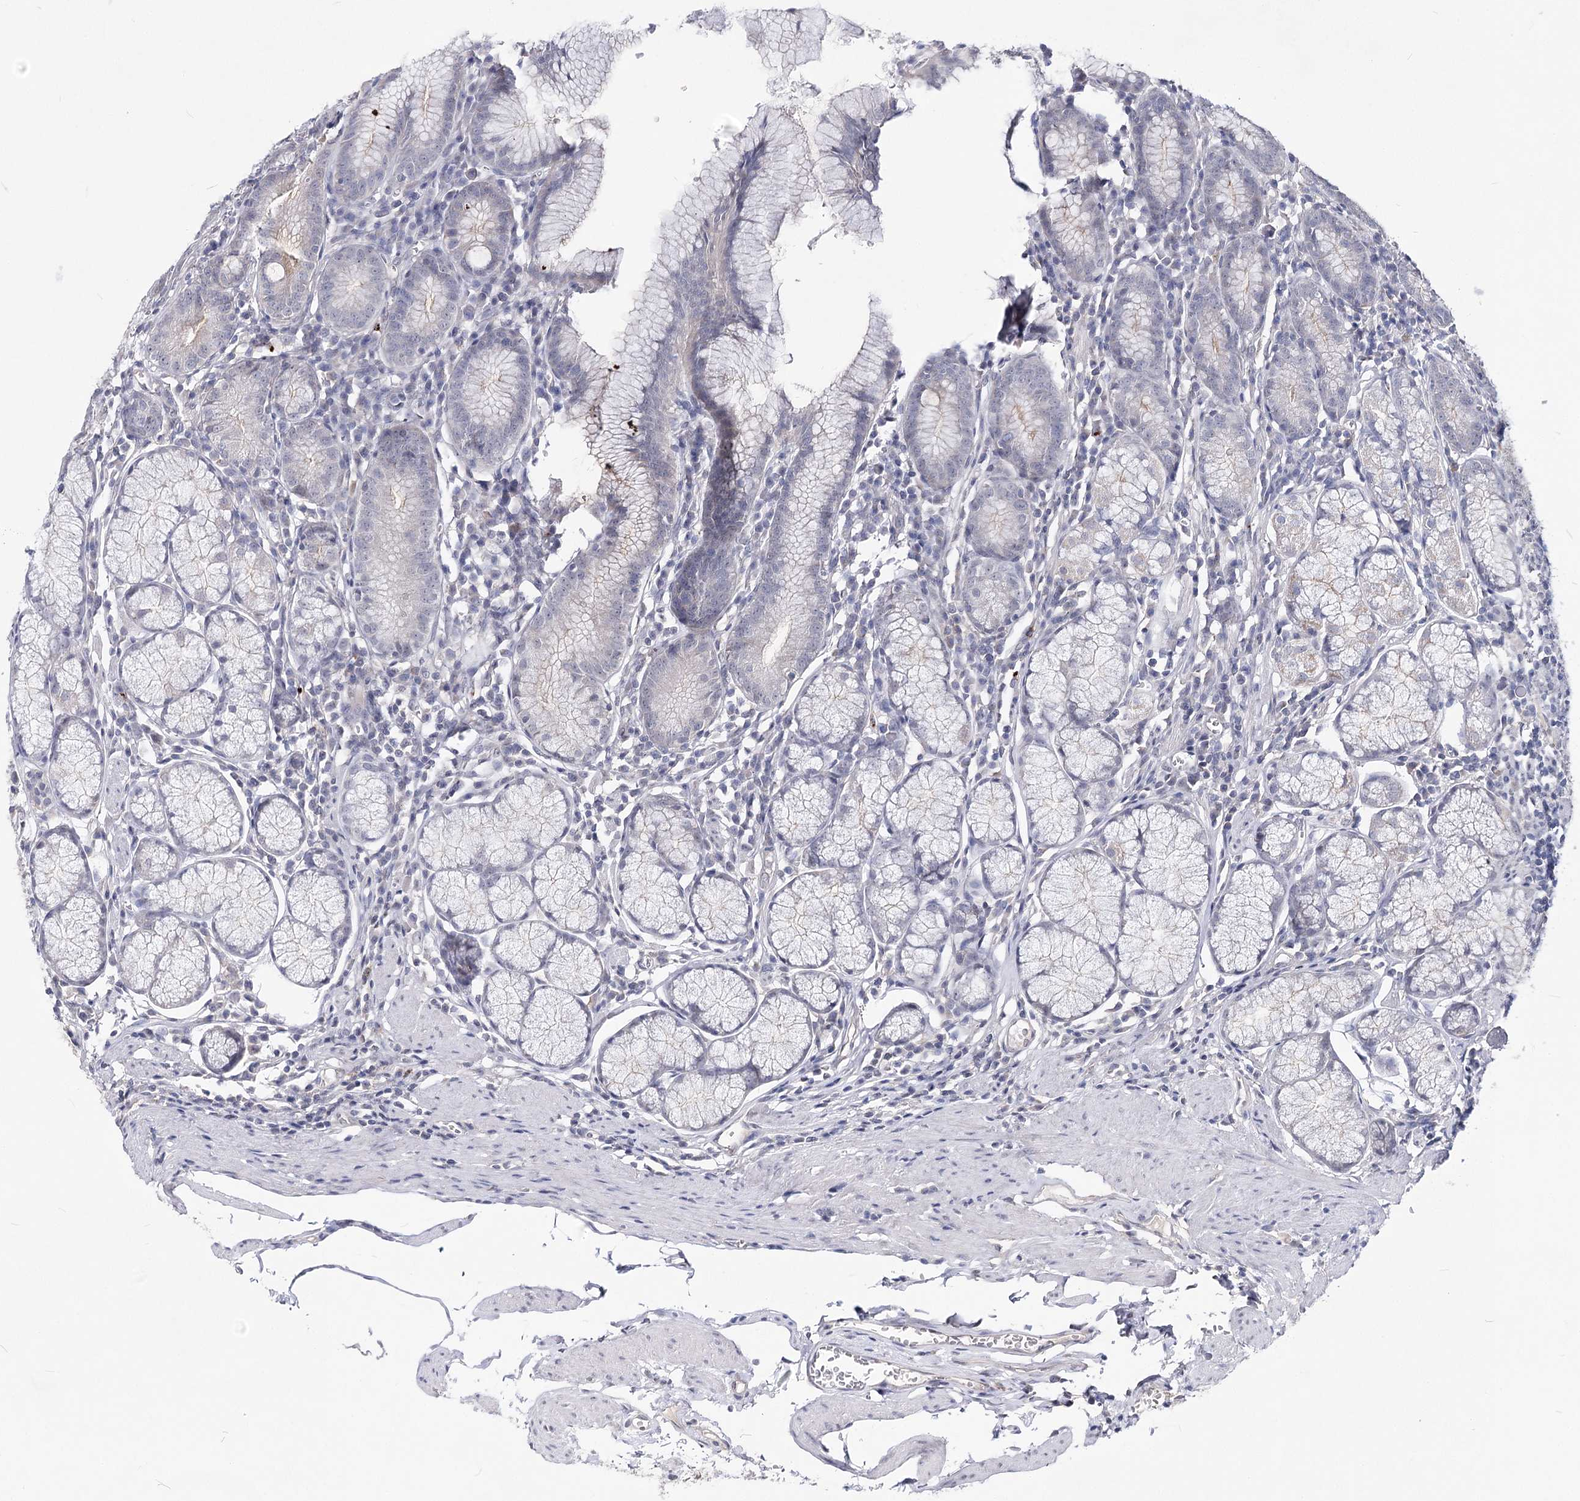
{"staining": {"intensity": "negative", "quantity": "none", "location": "none"}, "tissue": "stomach", "cell_type": "Glandular cells", "image_type": "normal", "snomed": [{"axis": "morphology", "description": "Normal tissue, NOS"}, {"axis": "topography", "description": "Stomach"}], "caption": "Glandular cells show no significant protein expression in benign stomach. (Stains: DAB (3,3'-diaminobenzidine) immunohistochemistry with hematoxylin counter stain, Microscopy: brightfield microscopy at high magnification).", "gene": "ATP10B", "patient": {"sex": "male", "age": 55}}